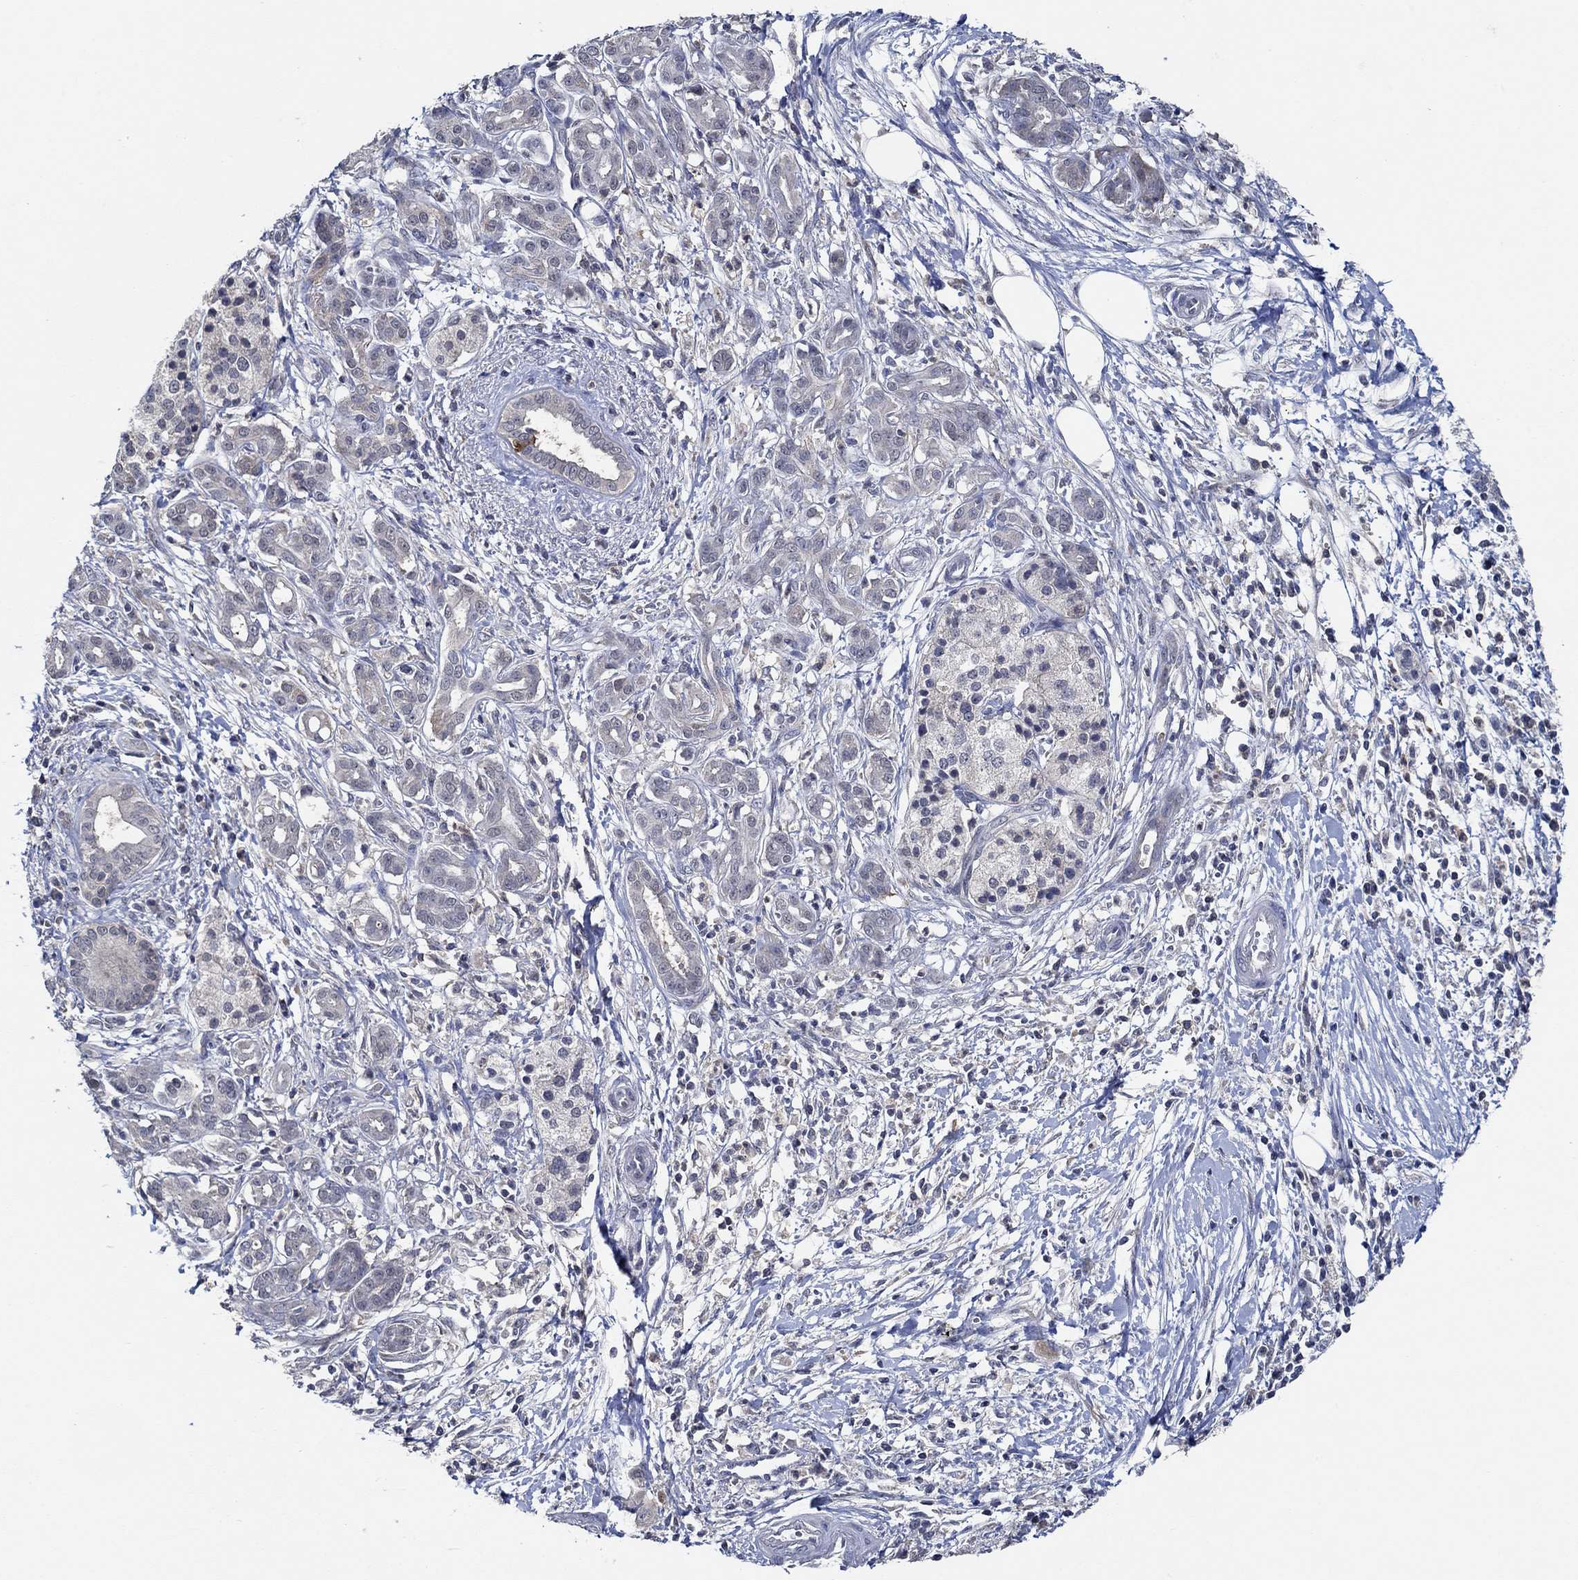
{"staining": {"intensity": "weak", "quantity": "<25%", "location": "cytoplasmic/membranous"}, "tissue": "pancreatic cancer", "cell_type": "Tumor cells", "image_type": "cancer", "snomed": [{"axis": "morphology", "description": "Adenocarcinoma, NOS"}, {"axis": "topography", "description": "Pancreas"}], "caption": "Immunohistochemical staining of human pancreatic cancer (adenocarcinoma) exhibits no significant staining in tumor cells.", "gene": "DACT1", "patient": {"sex": "male", "age": 72}}